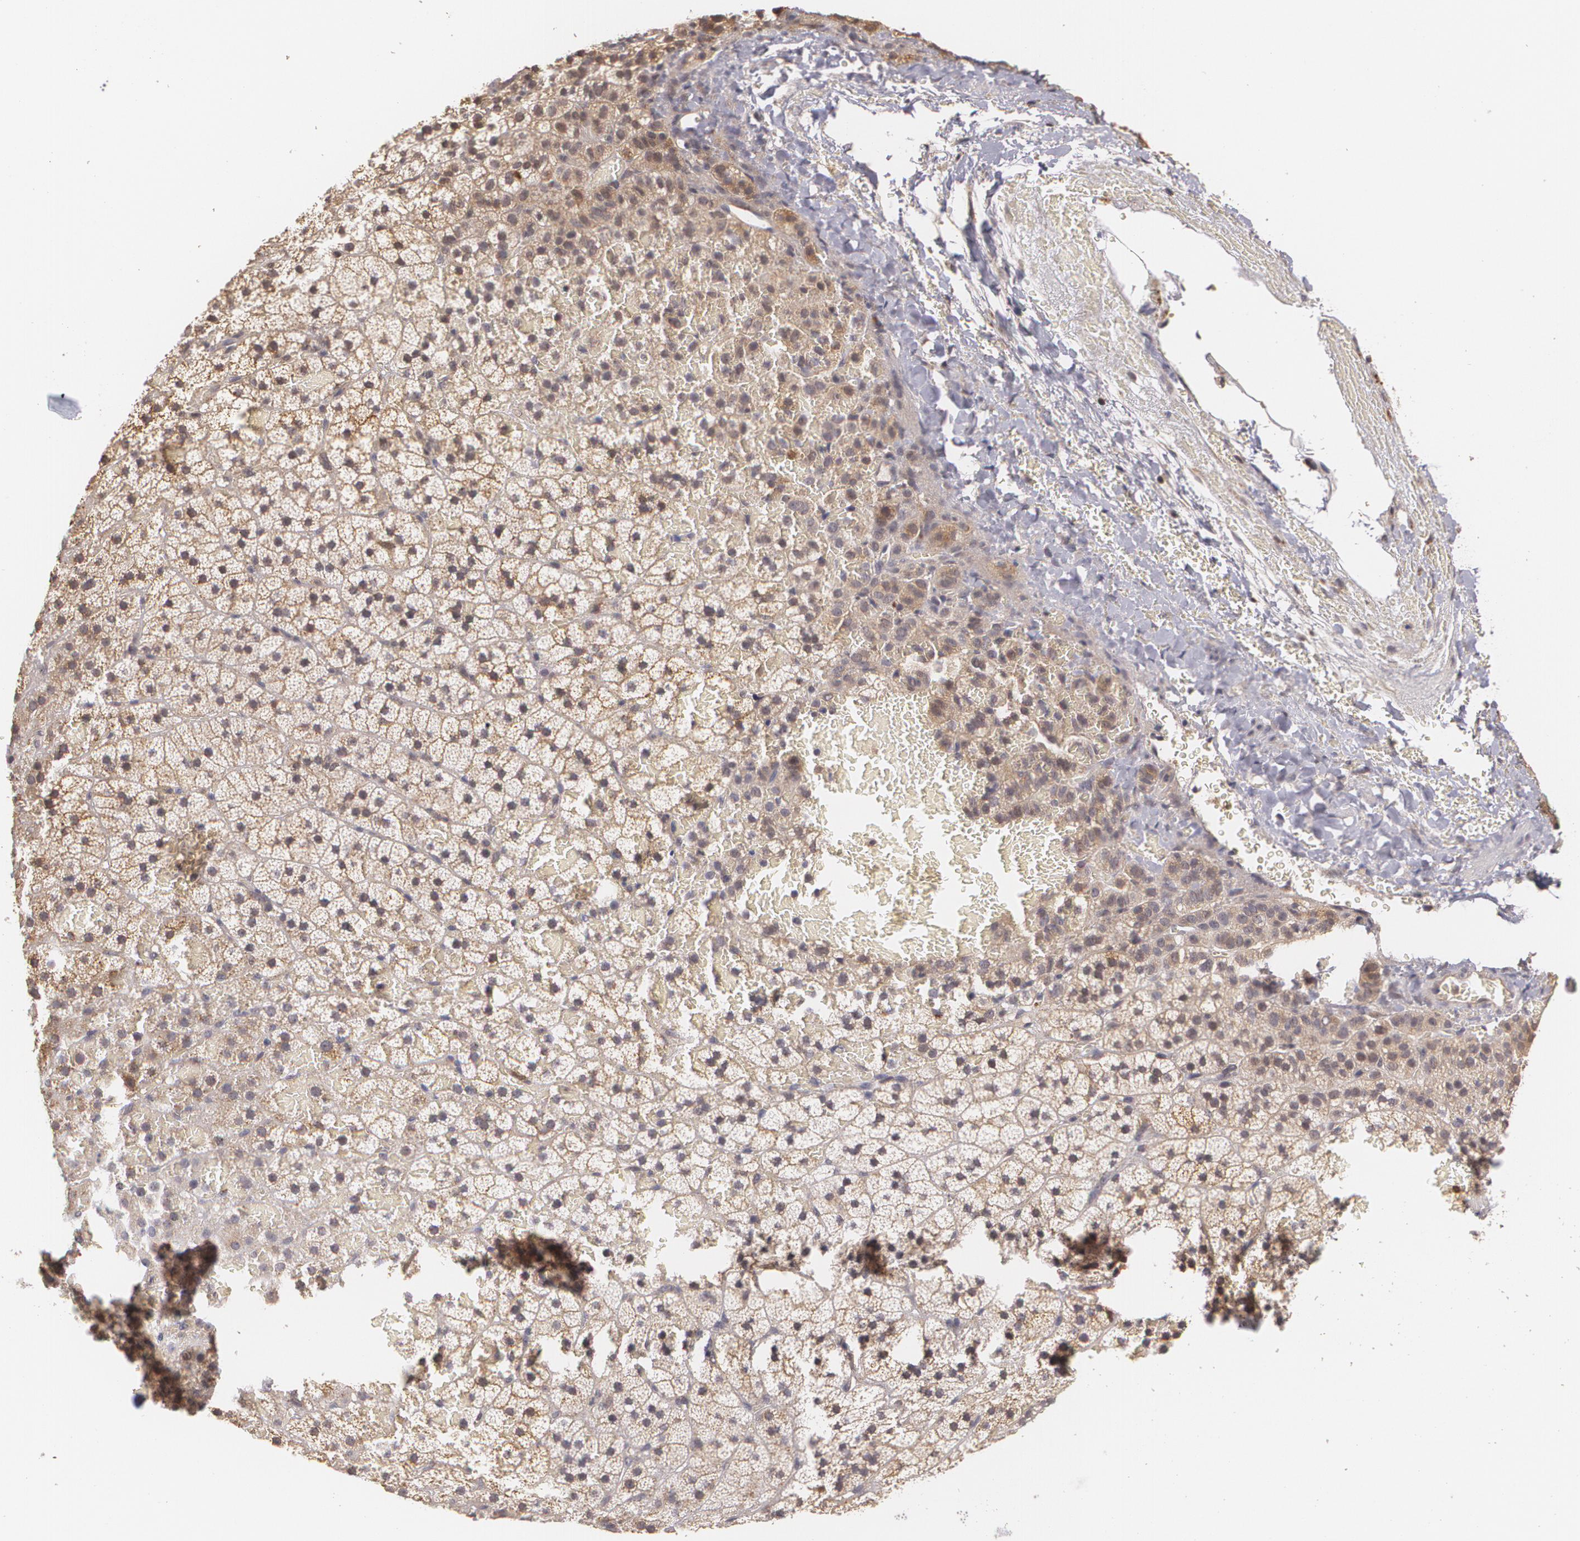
{"staining": {"intensity": "moderate", "quantity": "25%-75%", "location": "cytoplasmic/membranous"}, "tissue": "adrenal gland", "cell_type": "Glandular cells", "image_type": "normal", "snomed": [{"axis": "morphology", "description": "Normal tissue, NOS"}, {"axis": "topography", "description": "Adrenal gland"}], "caption": "Immunohistochemistry photomicrograph of normal adrenal gland stained for a protein (brown), which displays medium levels of moderate cytoplasmic/membranous staining in about 25%-75% of glandular cells.", "gene": "BRCA1", "patient": {"sex": "male", "age": 35}}